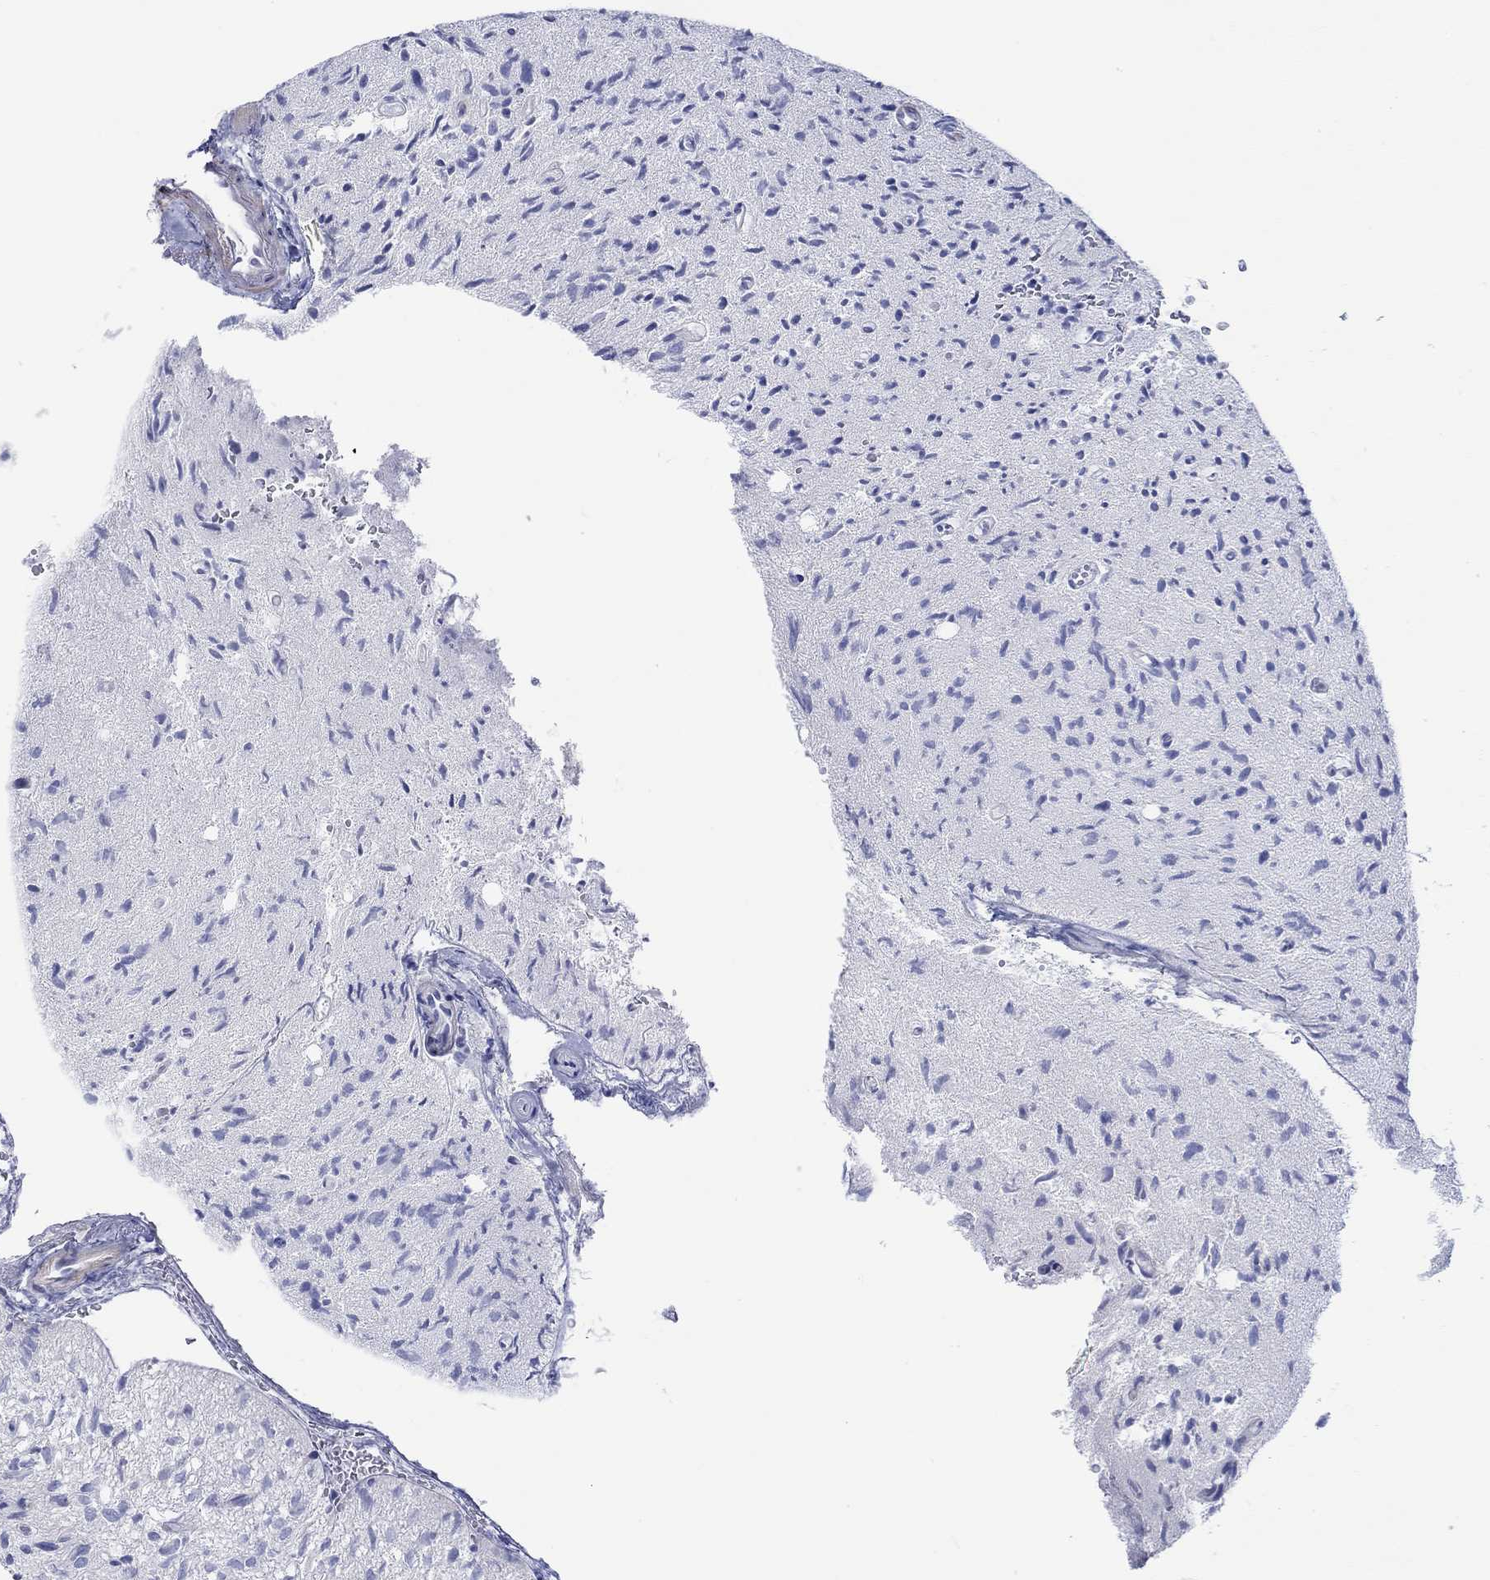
{"staining": {"intensity": "negative", "quantity": "none", "location": "none"}, "tissue": "glioma", "cell_type": "Tumor cells", "image_type": "cancer", "snomed": [{"axis": "morphology", "description": "Glioma, malignant, High grade"}, {"axis": "topography", "description": "Brain"}], "caption": "This is an immunohistochemistry (IHC) micrograph of human glioma. There is no staining in tumor cells.", "gene": "PPIL6", "patient": {"sex": "male", "age": 64}}